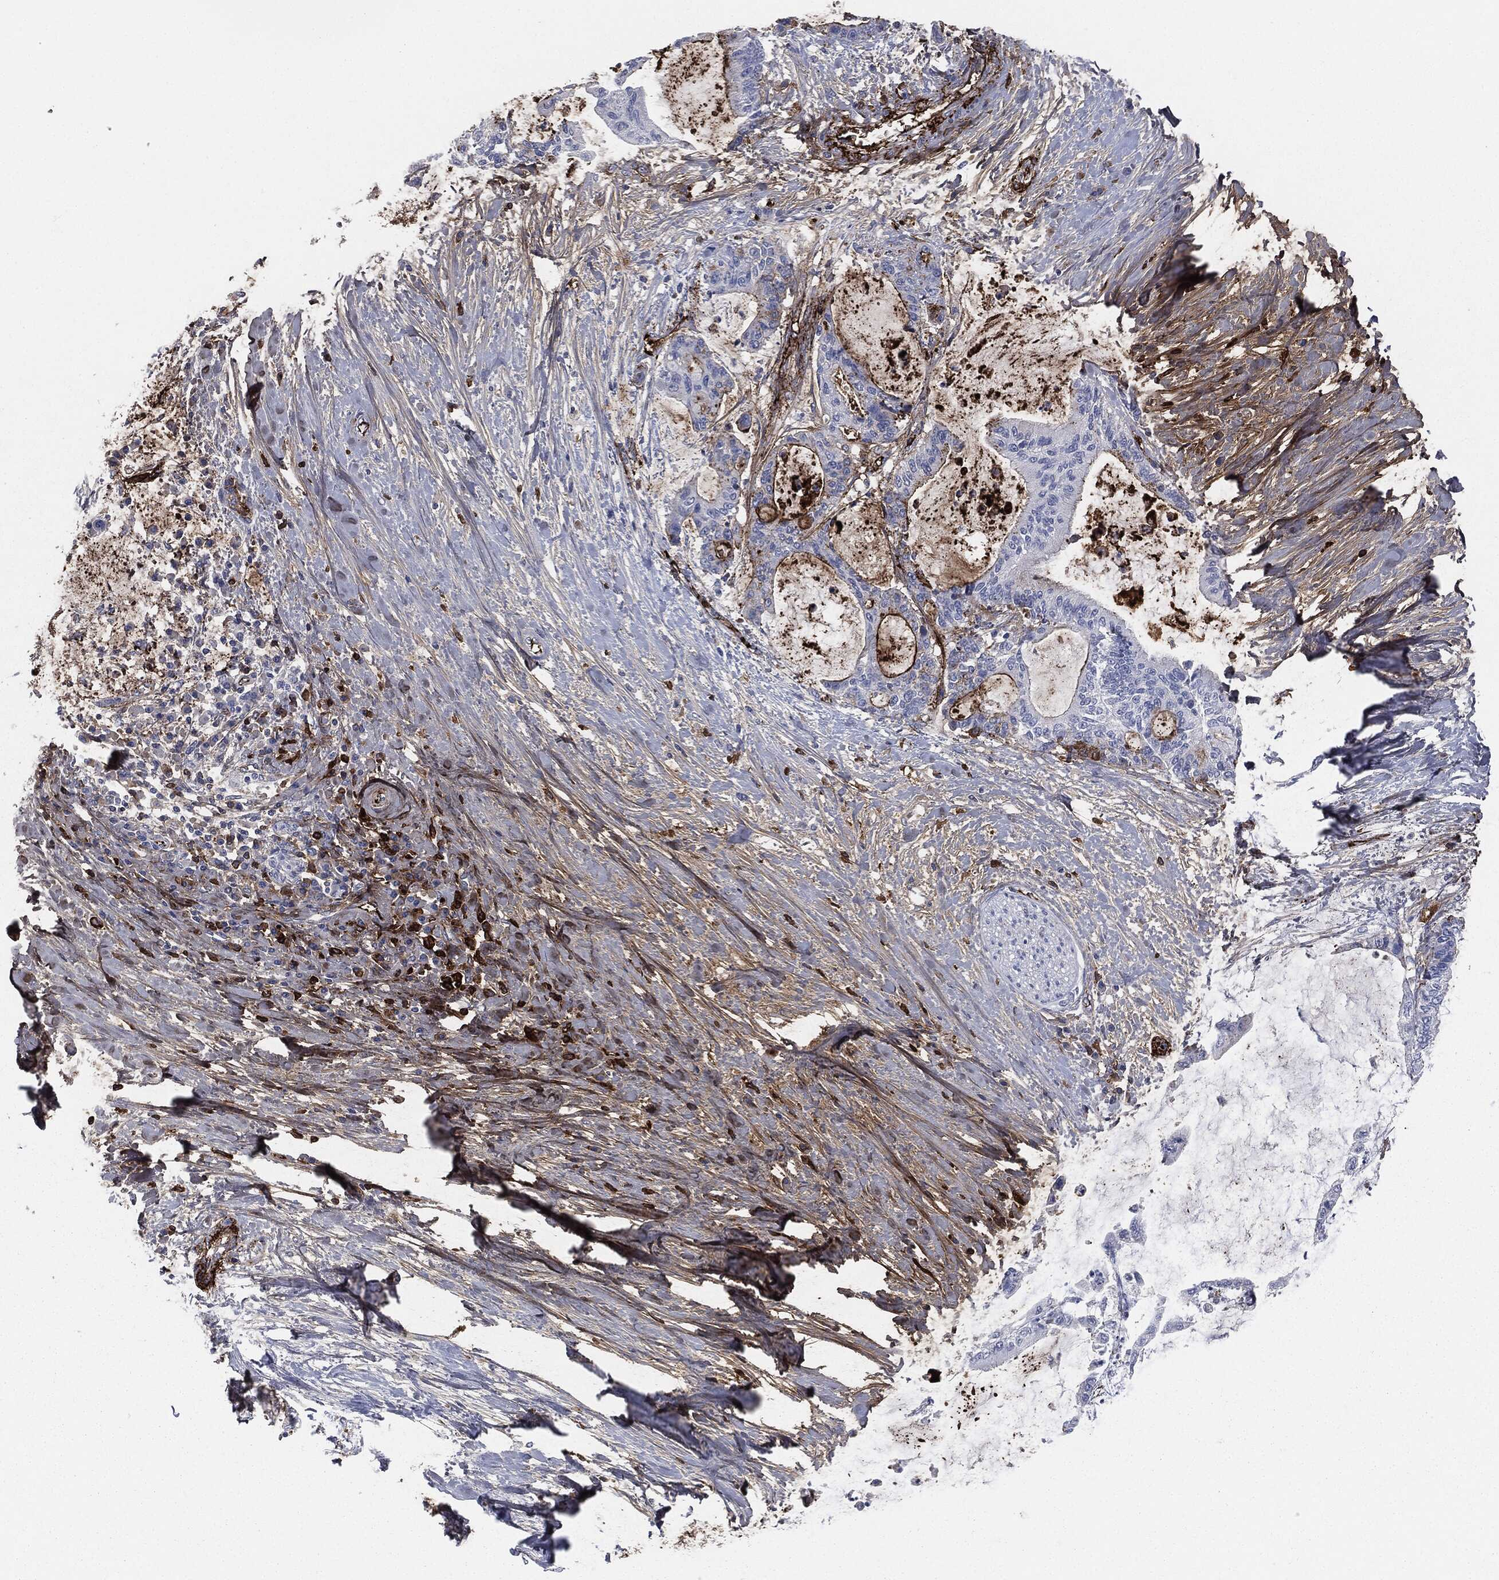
{"staining": {"intensity": "negative", "quantity": "none", "location": "none"}, "tissue": "liver cancer", "cell_type": "Tumor cells", "image_type": "cancer", "snomed": [{"axis": "morphology", "description": "Cholangiocarcinoma"}, {"axis": "topography", "description": "Liver"}], "caption": "The micrograph exhibits no significant positivity in tumor cells of liver cancer. (DAB (3,3'-diaminobenzidine) immunohistochemistry, high magnification).", "gene": "APOB", "patient": {"sex": "female", "age": 73}}